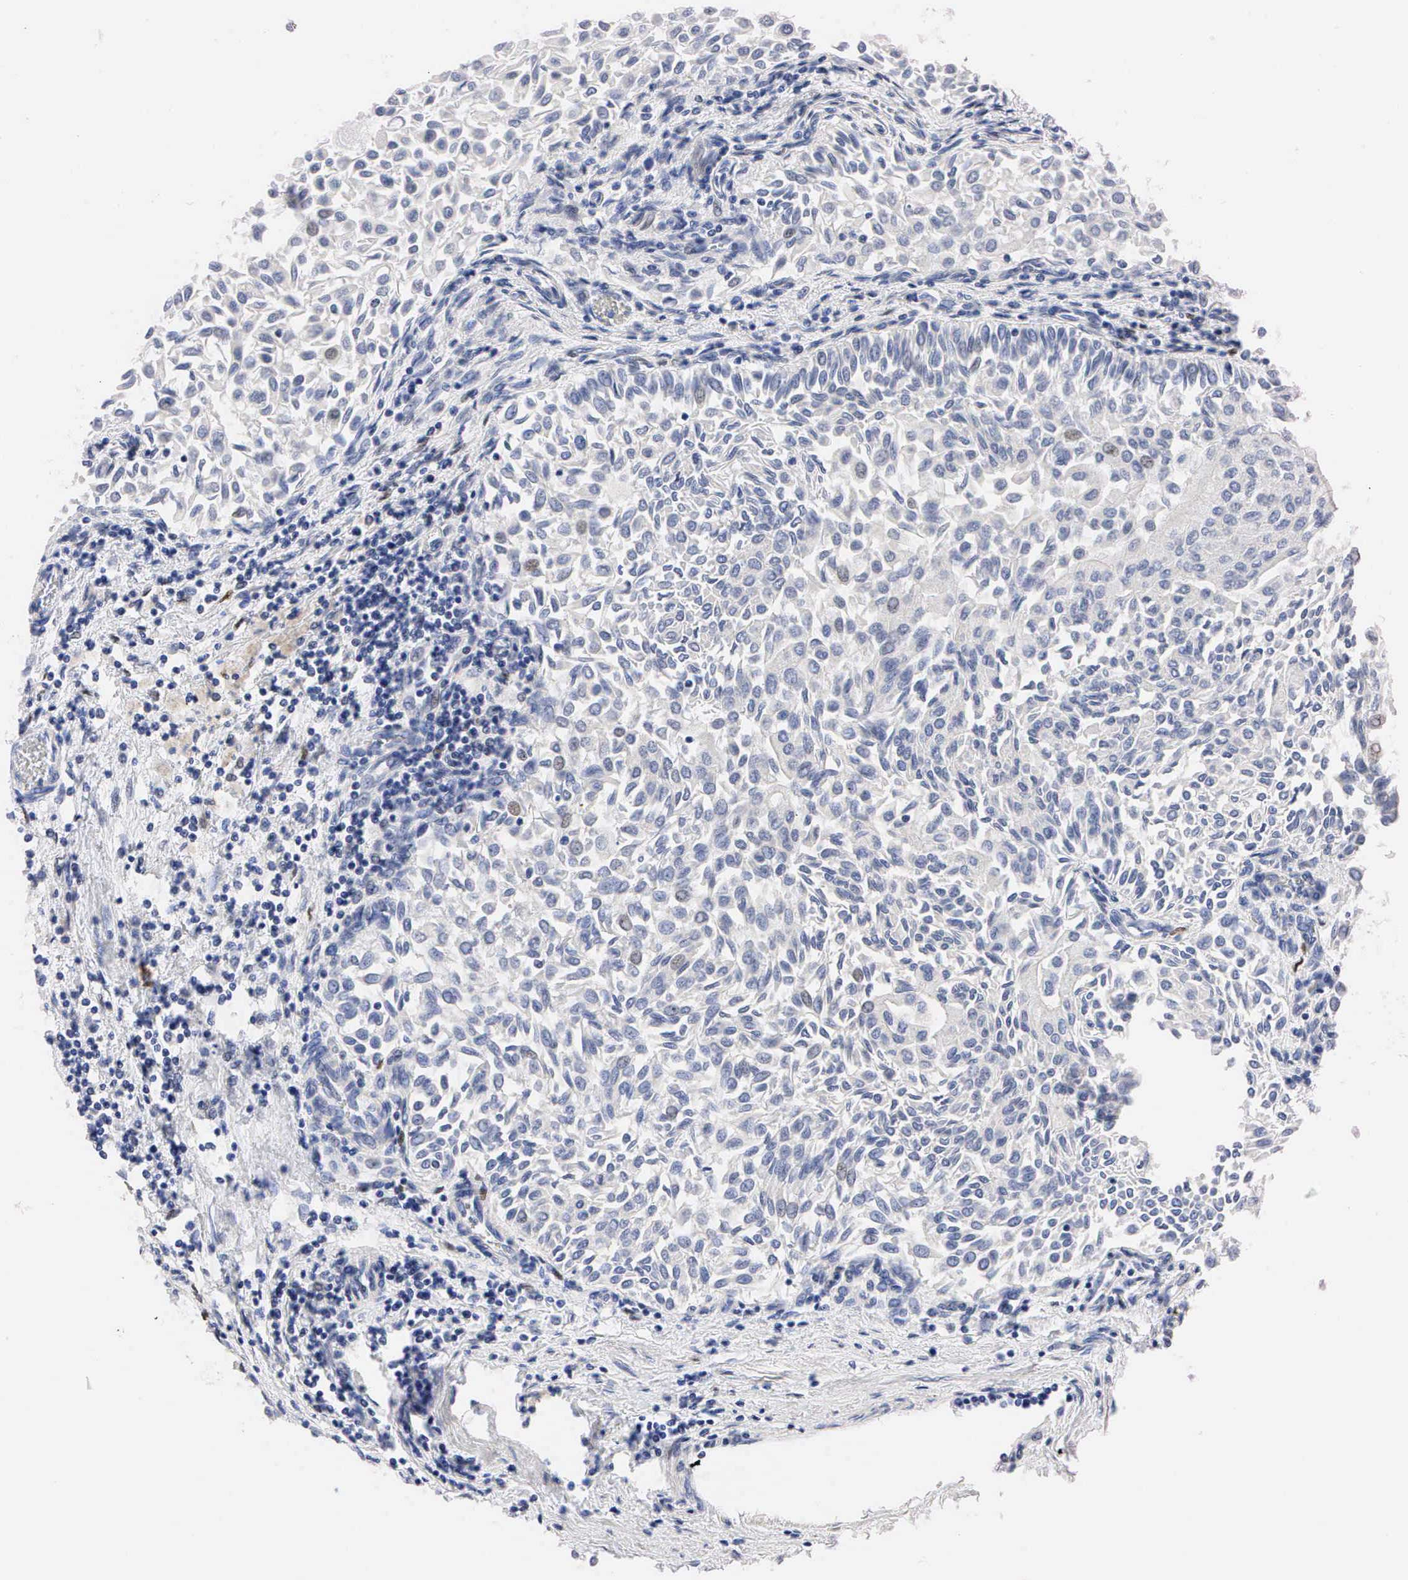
{"staining": {"intensity": "weak", "quantity": "<25%", "location": "nuclear"}, "tissue": "urothelial cancer", "cell_type": "Tumor cells", "image_type": "cancer", "snomed": [{"axis": "morphology", "description": "Urothelial carcinoma, Low grade"}, {"axis": "topography", "description": "Urinary bladder"}], "caption": "Human urothelial cancer stained for a protein using IHC reveals no expression in tumor cells.", "gene": "PGR", "patient": {"sex": "male", "age": 64}}